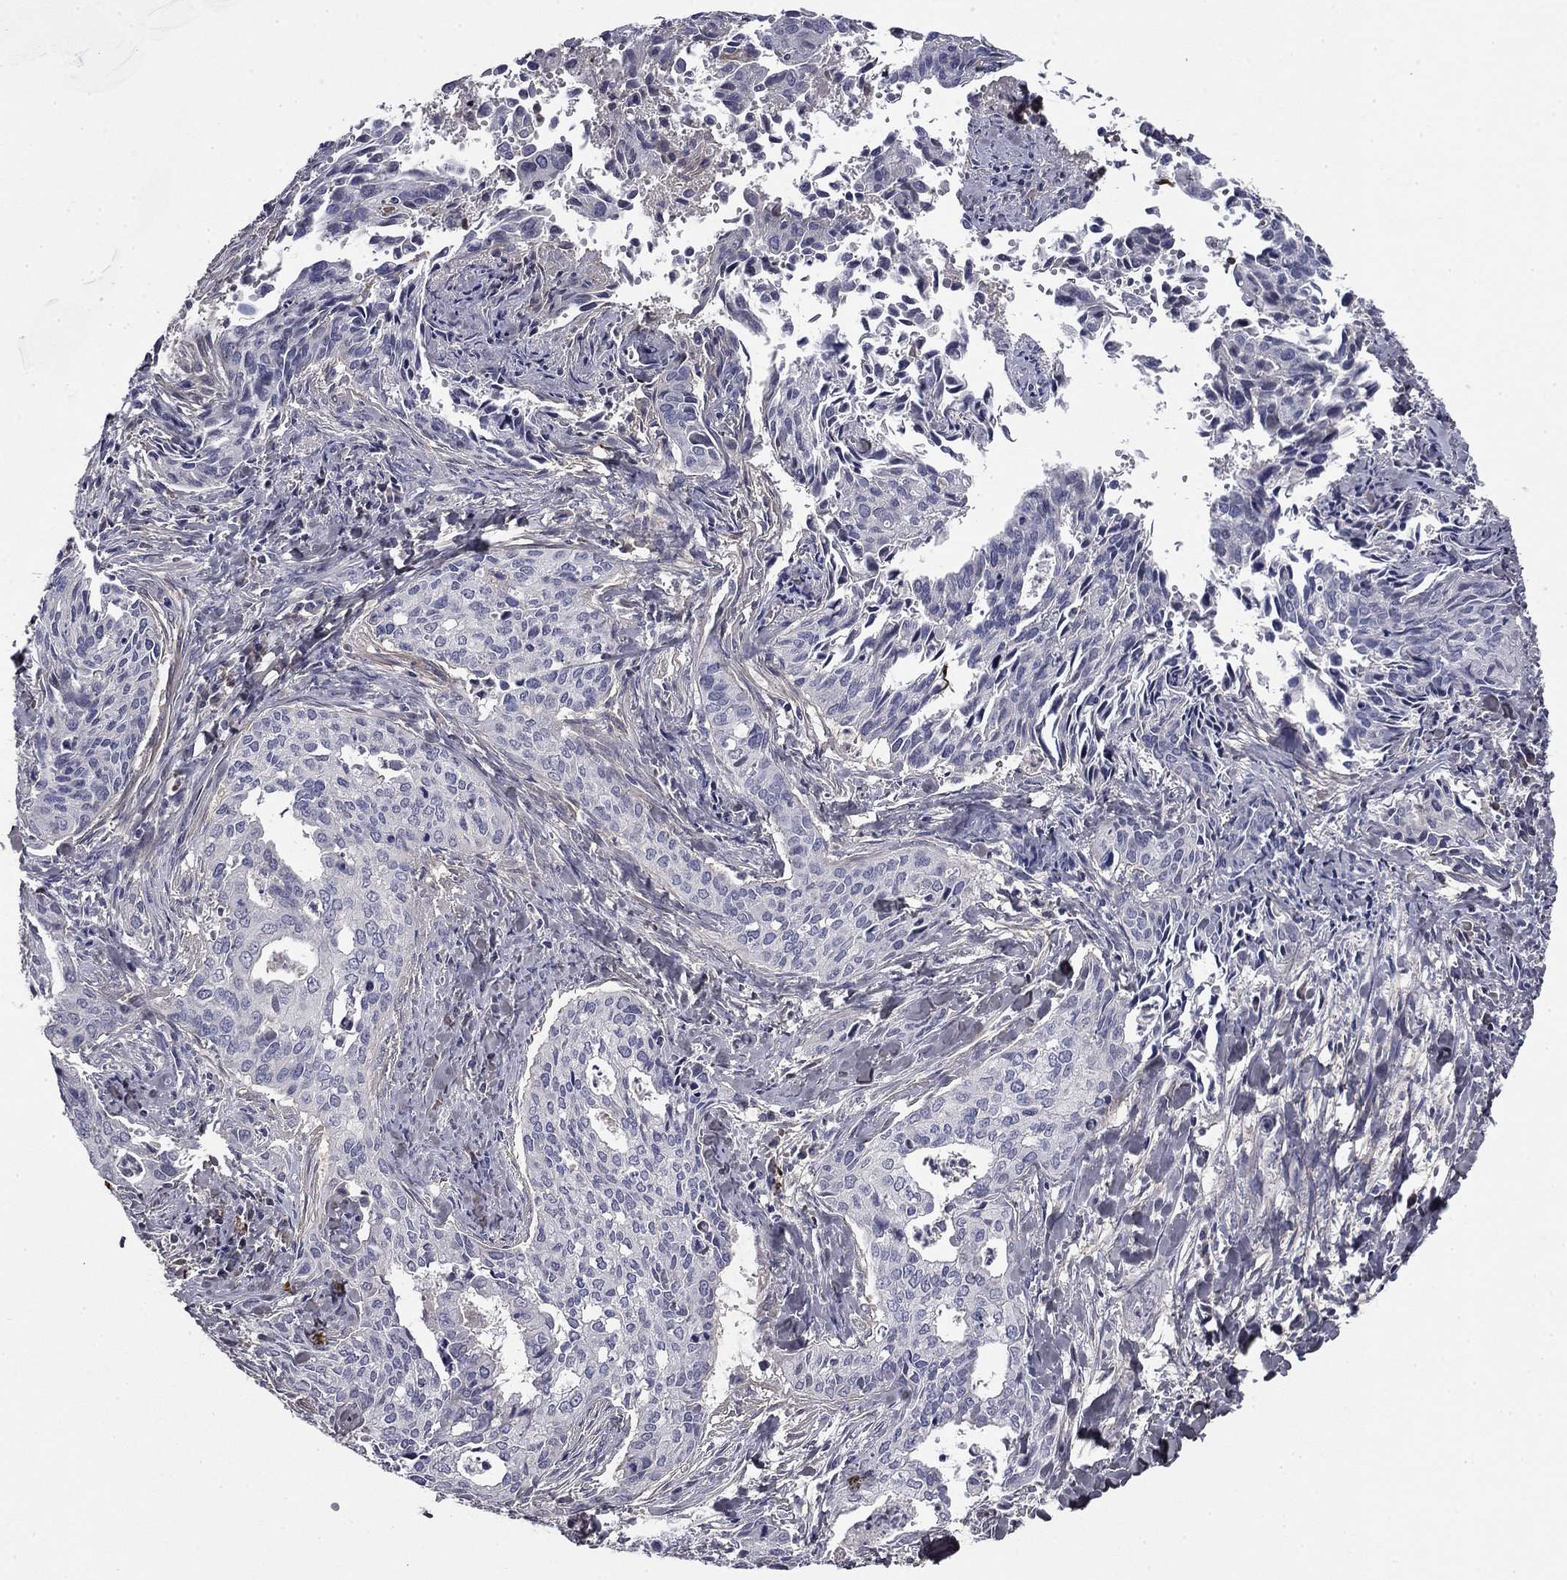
{"staining": {"intensity": "negative", "quantity": "none", "location": "none"}, "tissue": "cervical cancer", "cell_type": "Tumor cells", "image_type": "cancer", "snomed": [{"axis": "morphology", "description": "Squamous cell carcinoma, NOS"}, {"axis": "topography", "description": "Cervix"}], "caption": "Immunohistochemical staining of cervical cancer exhibits no significant positivity in tumor cells. (DAB immunohistochemistry (IHC) with hematoxylin counter stain).", "gene": "COL2A1", "patient": {"sex": "female", "age": 29}}